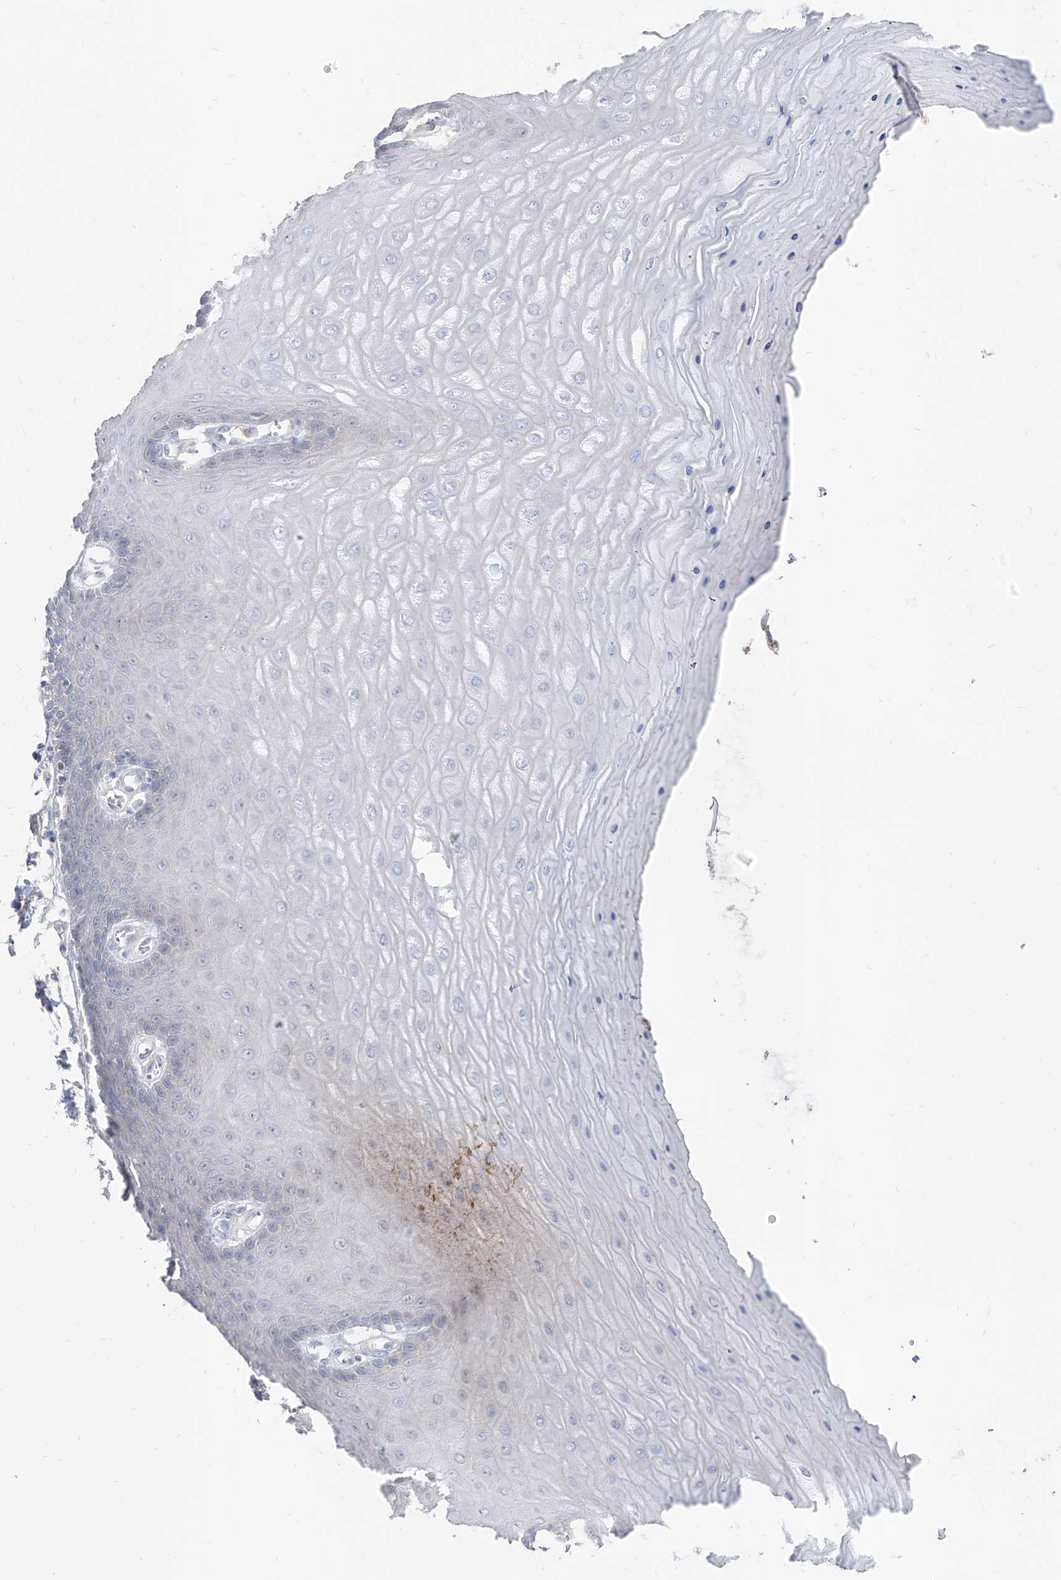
{"staining": {"intensity": "negative", "quantity": "none", "location": "none"}, "tissue": "cervix", "cell_type": "Glandular cells", "image_type": "normal", "snomed": [{"axis": "morphology", "description": "Normal tissue, NOS"}, {"axis": "topography", "description": "Cervix"}], "caption": "A micrograph of human cervix is negative for staining in glandular cells. Brightfield microscopy of IHC stained with DAB (3,3'-diaminobenzidine) (brown) and hematoxylin (blue), captured at high magnification.", "gene": "RBFOX3", "patient": {"sex": "female", "age": 55}}